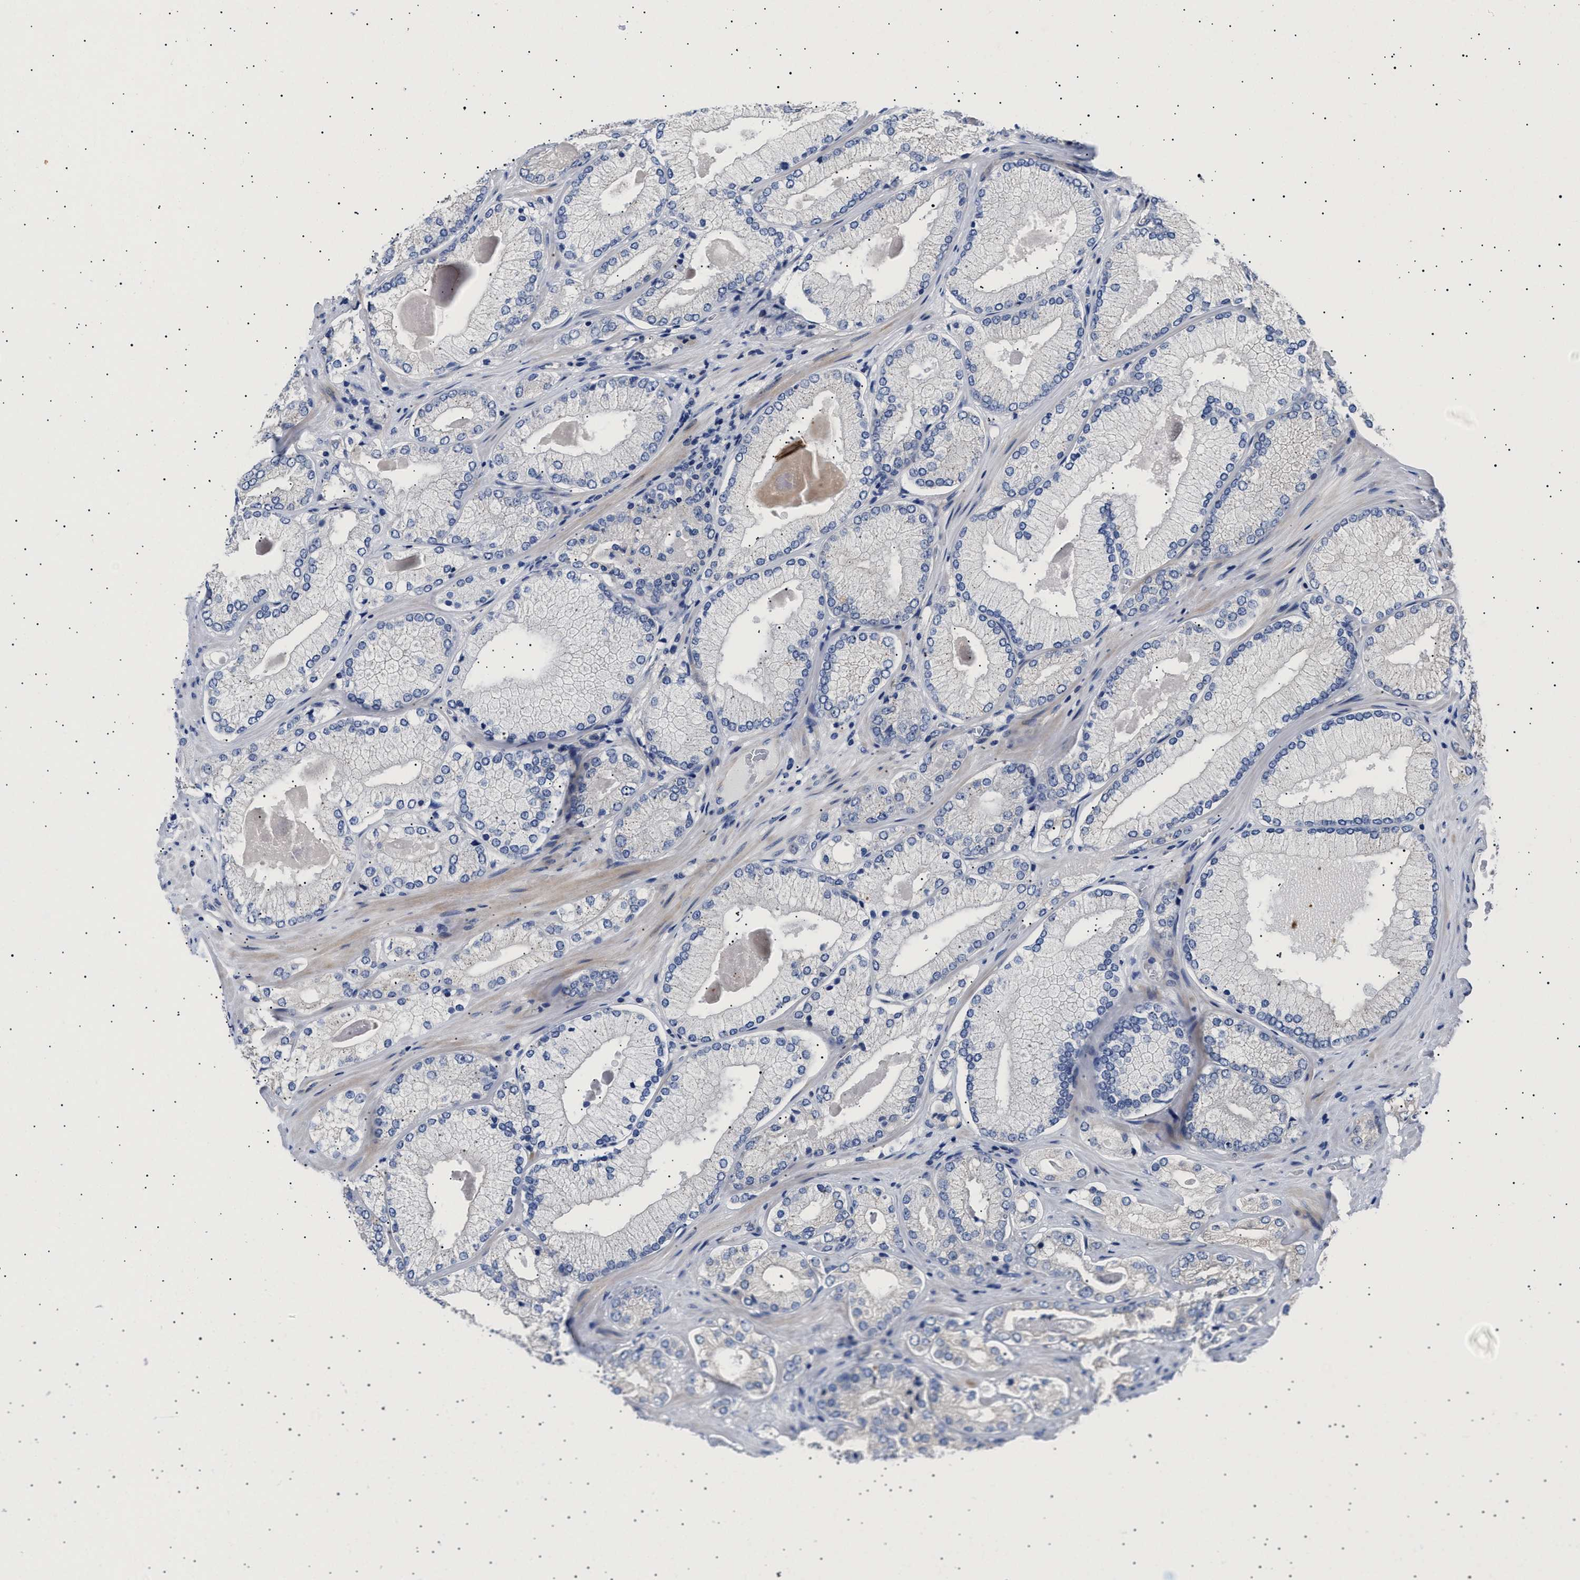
{"staining": {"intensity": "negative", "quantity": "none", "location": "none"}, "tissue": "prostate cancer", "cell_type": "Tumor cells", "image_type": "cancer", "snomed": [{"axis": "morphology", "description": "Adenocarcinoma, Low grade"}, {"axis": "topography", "description": "Prostate"}], "caption": "Immunohistochemistry of human prostate cancer shows no staining in tumor cells.", "gene": "HEMGN", "patient": {"sex": "male", "age": 65}}